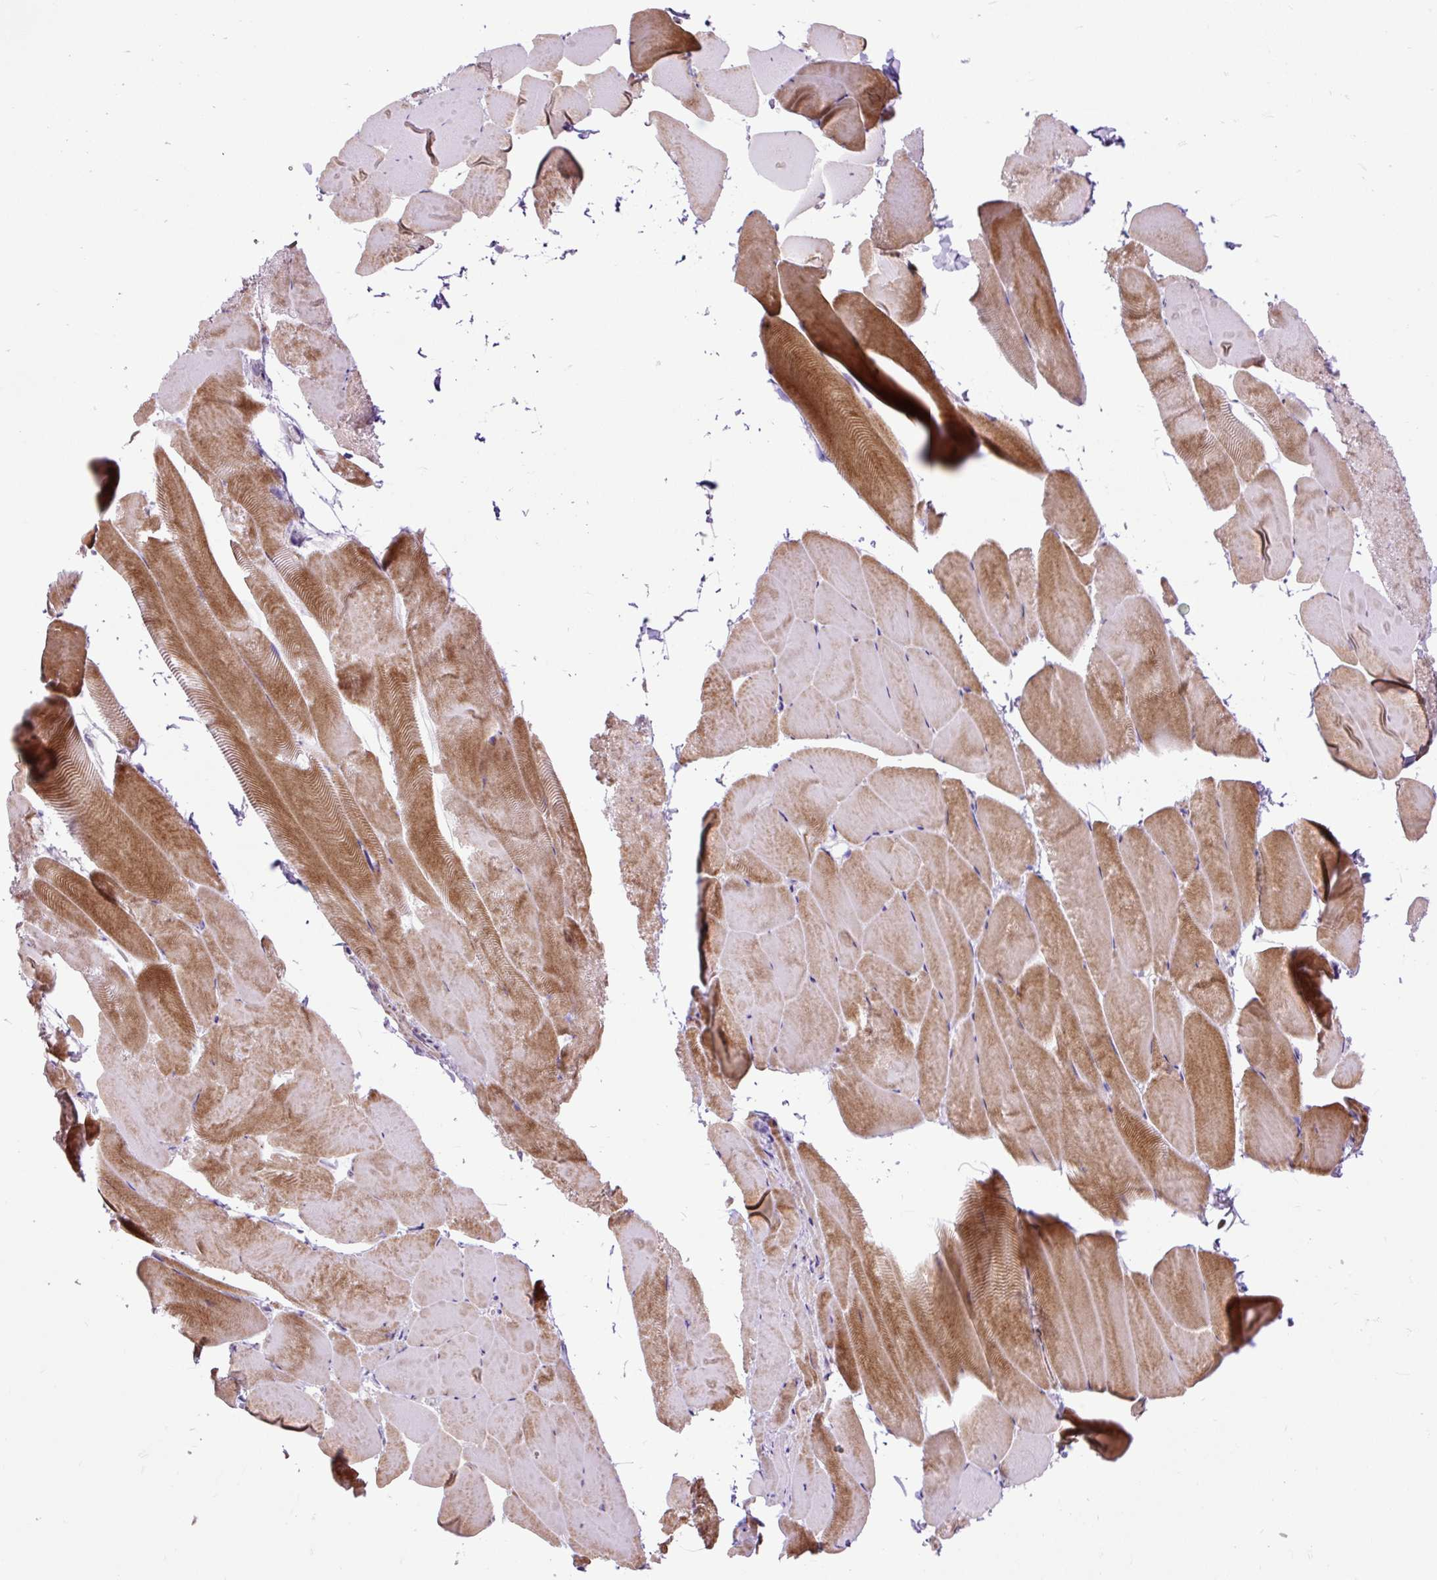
{"staining": {"intensity": "moderate", "quantity": "25%-75%", "location": "cytoplasmic/membranous"}, "tissue": "skeletal muscle", "cell_type": "Myocytes", "image_type": "normal", "snomed": [{"axis": "morphology", "description": "Normal tissue, NOS"}, {"axis": "topography", "description": "Skeletal muscle"}], "caption": "This histopathology image shows IHC staining of normal skeletal muscle, with medium moderate cytoplasmic/membranous staining in about 25%-75% of myocytes.", "gene": "ZNF197", "patient": {"sex": "female", "age": 64}}